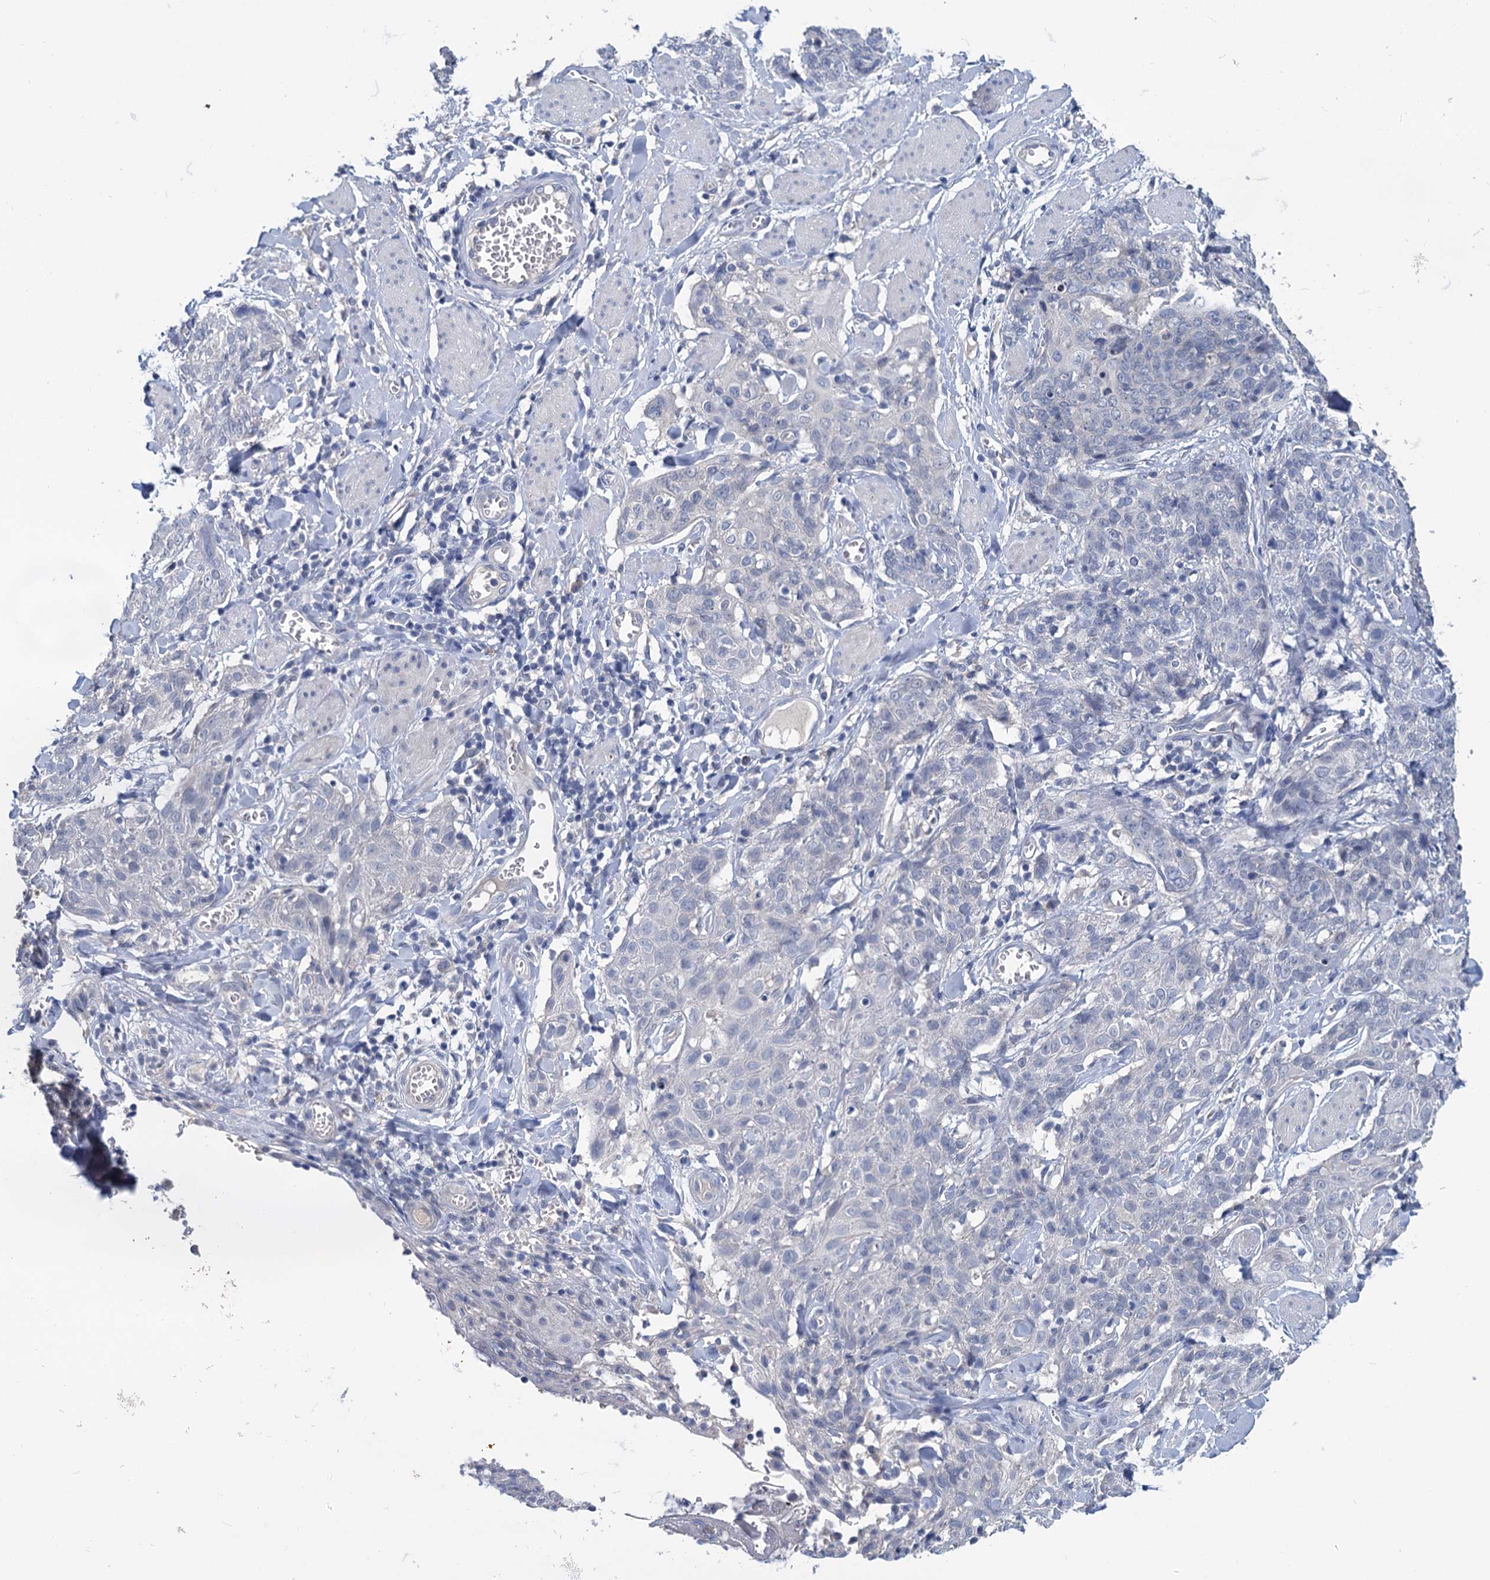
{"staining": {"intensity": "negative", "quantity": "none", "location": "none"}, "tissue": "skin cancer", "cell_type": "Tumor cells", "image_type": "cancer", "snomed": [{"axis": "morphology", "description": "Squamous cell carcinoma, NOS"}, {"axis": "topography", "description": "Skin"}, {"axis": "topography", "description": "Vulva"}], "caption": "This is a histopathology image of immunohistochemistry staining of skin squamous cell carcinoma, which shows no expression in tumor cells.", "gene": "ANKRD42", "patient": {"sex": "female", "age": 85}}